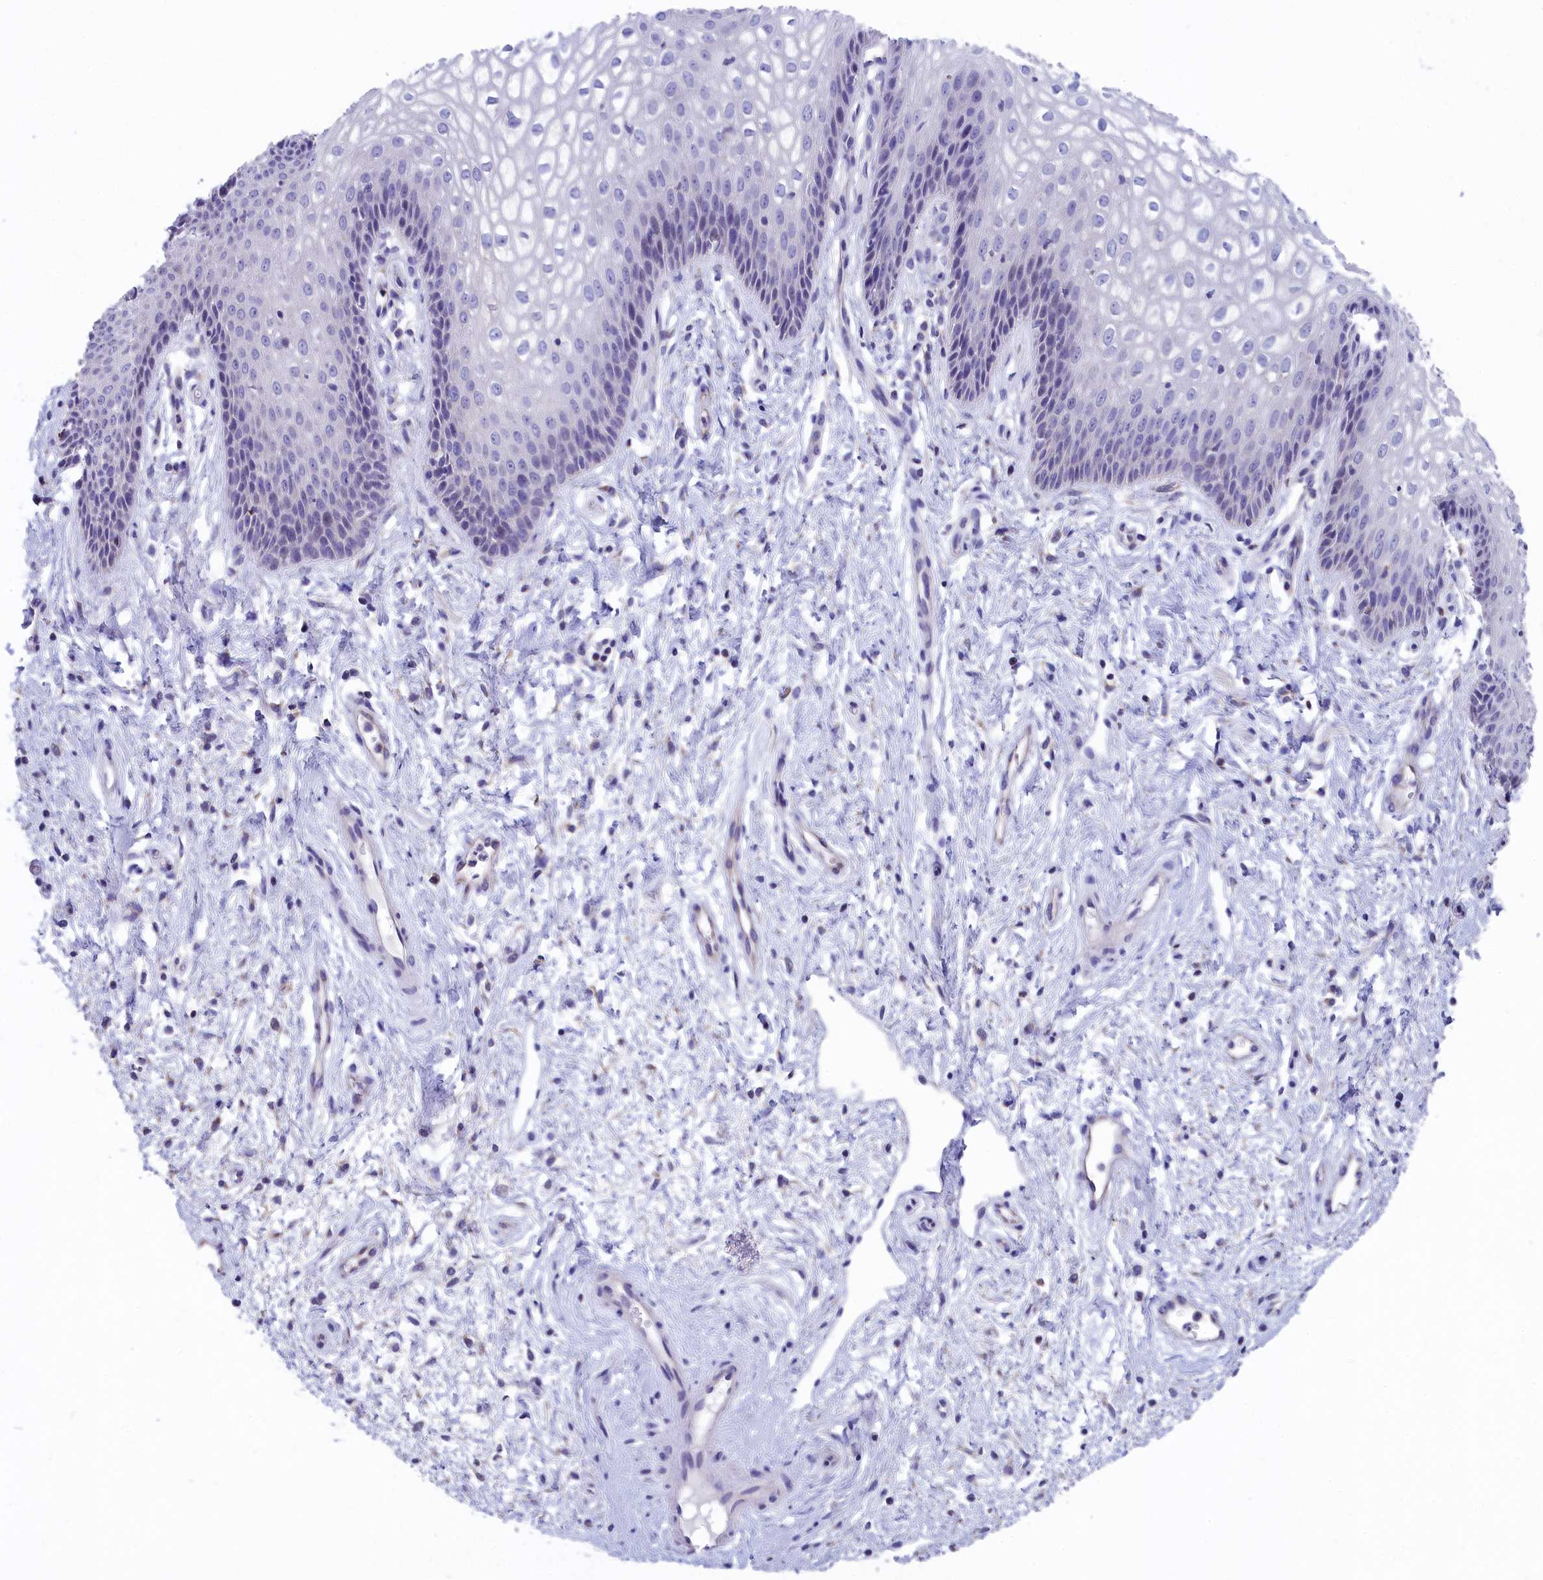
{"staining": {"intensity": "negative", "quantity": "none", "location": "none"}, "tissue": "vagina", "cell_type": "Squamous epithelial cells", "image_type": "normal", "snomed": [{"axis": "morphology", "description": "Normal tissue, NOS"}, {"axis": "topography", "description": "Vagina"}], "caption": "An immunohistochemistry micrograph of normal vagina is shown. There is no staining in squamous epithelial cells of vagina. The staining is performed using DAB brown chromogen with nuclei counter-stained in using hematoxylin.", "gene": "PRDM12", "patient": {"sex": "female", "age": 34}}